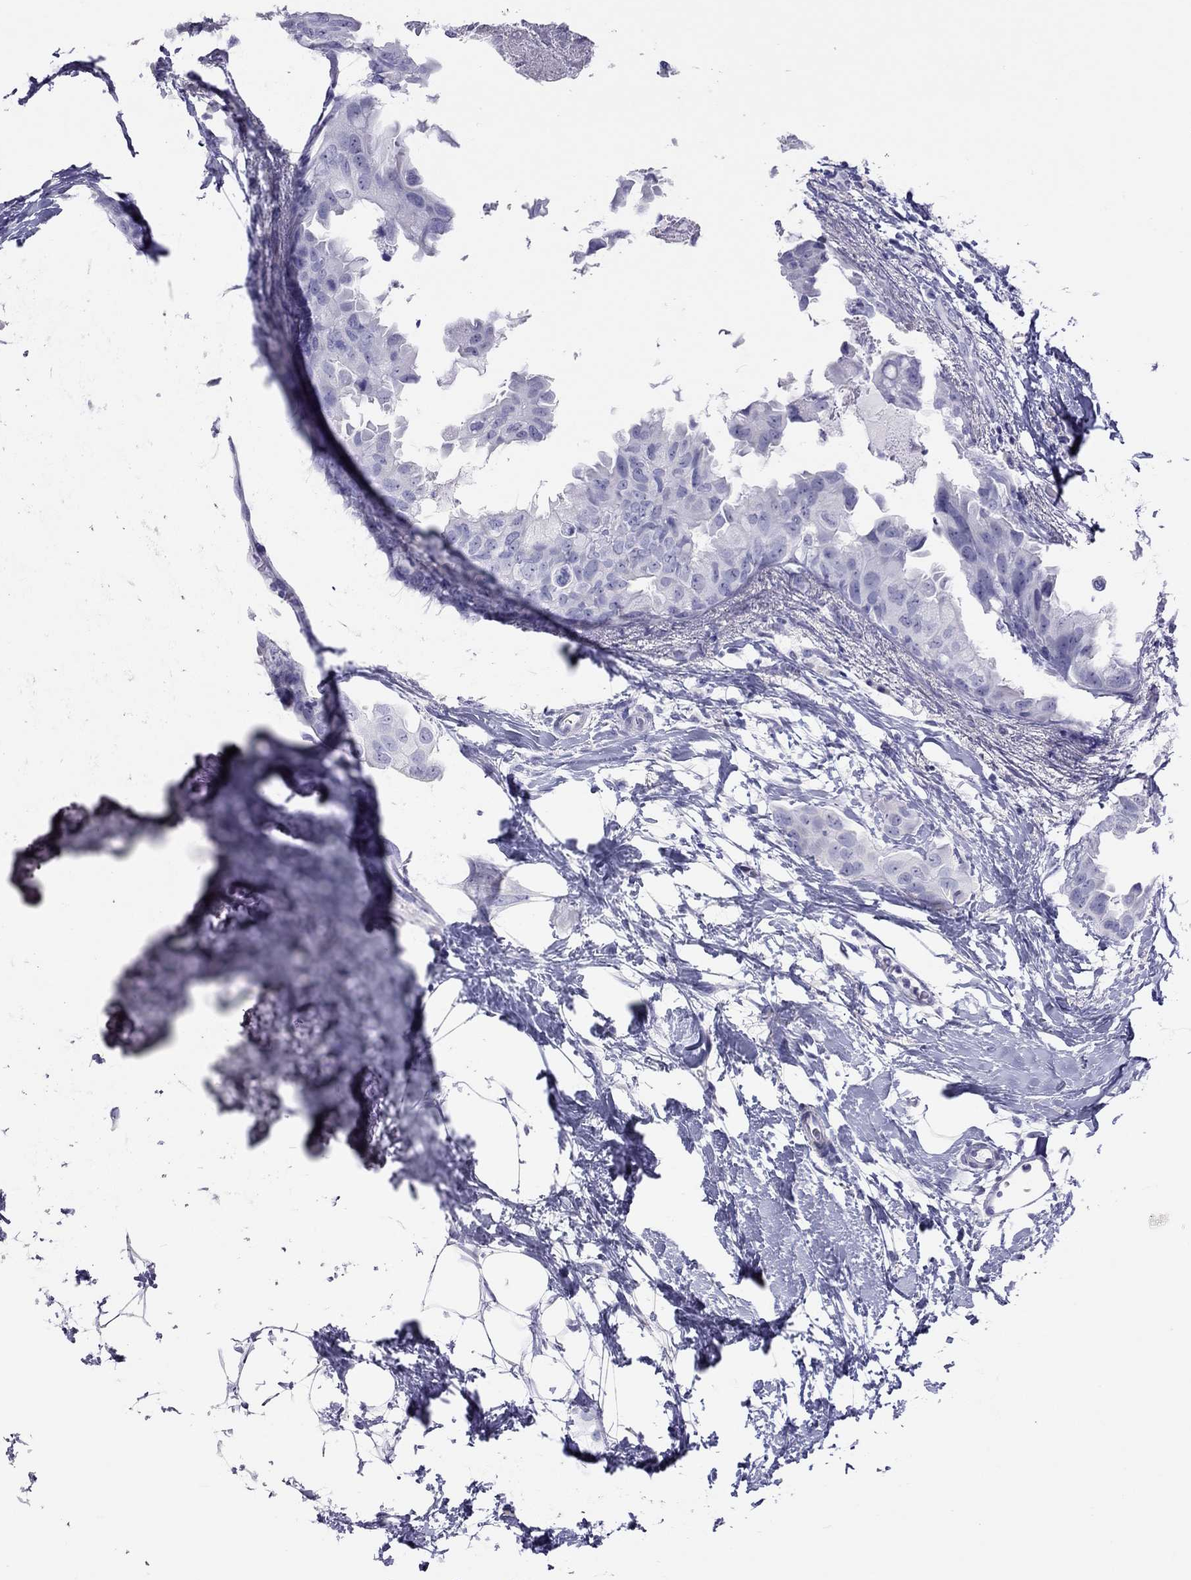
{"staining": {"intensity": "negative", "quantity": "none", "location": "none"}, "tissue": "breast cancer", "cell_type": "Tumor cells", "image_type": "cancer", "snomed": [{"axis": "morphology", "description": "Normal tissue, NOS"}, {"axis": "morphology", "description": "Duct carcinoma"}, {"axis": "topography", "description": "Breast"}], "caption": "High power microscopy photomicrograph of an immunohistochemistry histopathology image of breast cancer, revealing no significant positivity in tumor cells.", "gene": "STAG3", "patient": {"sex": "female", "age": 40}}